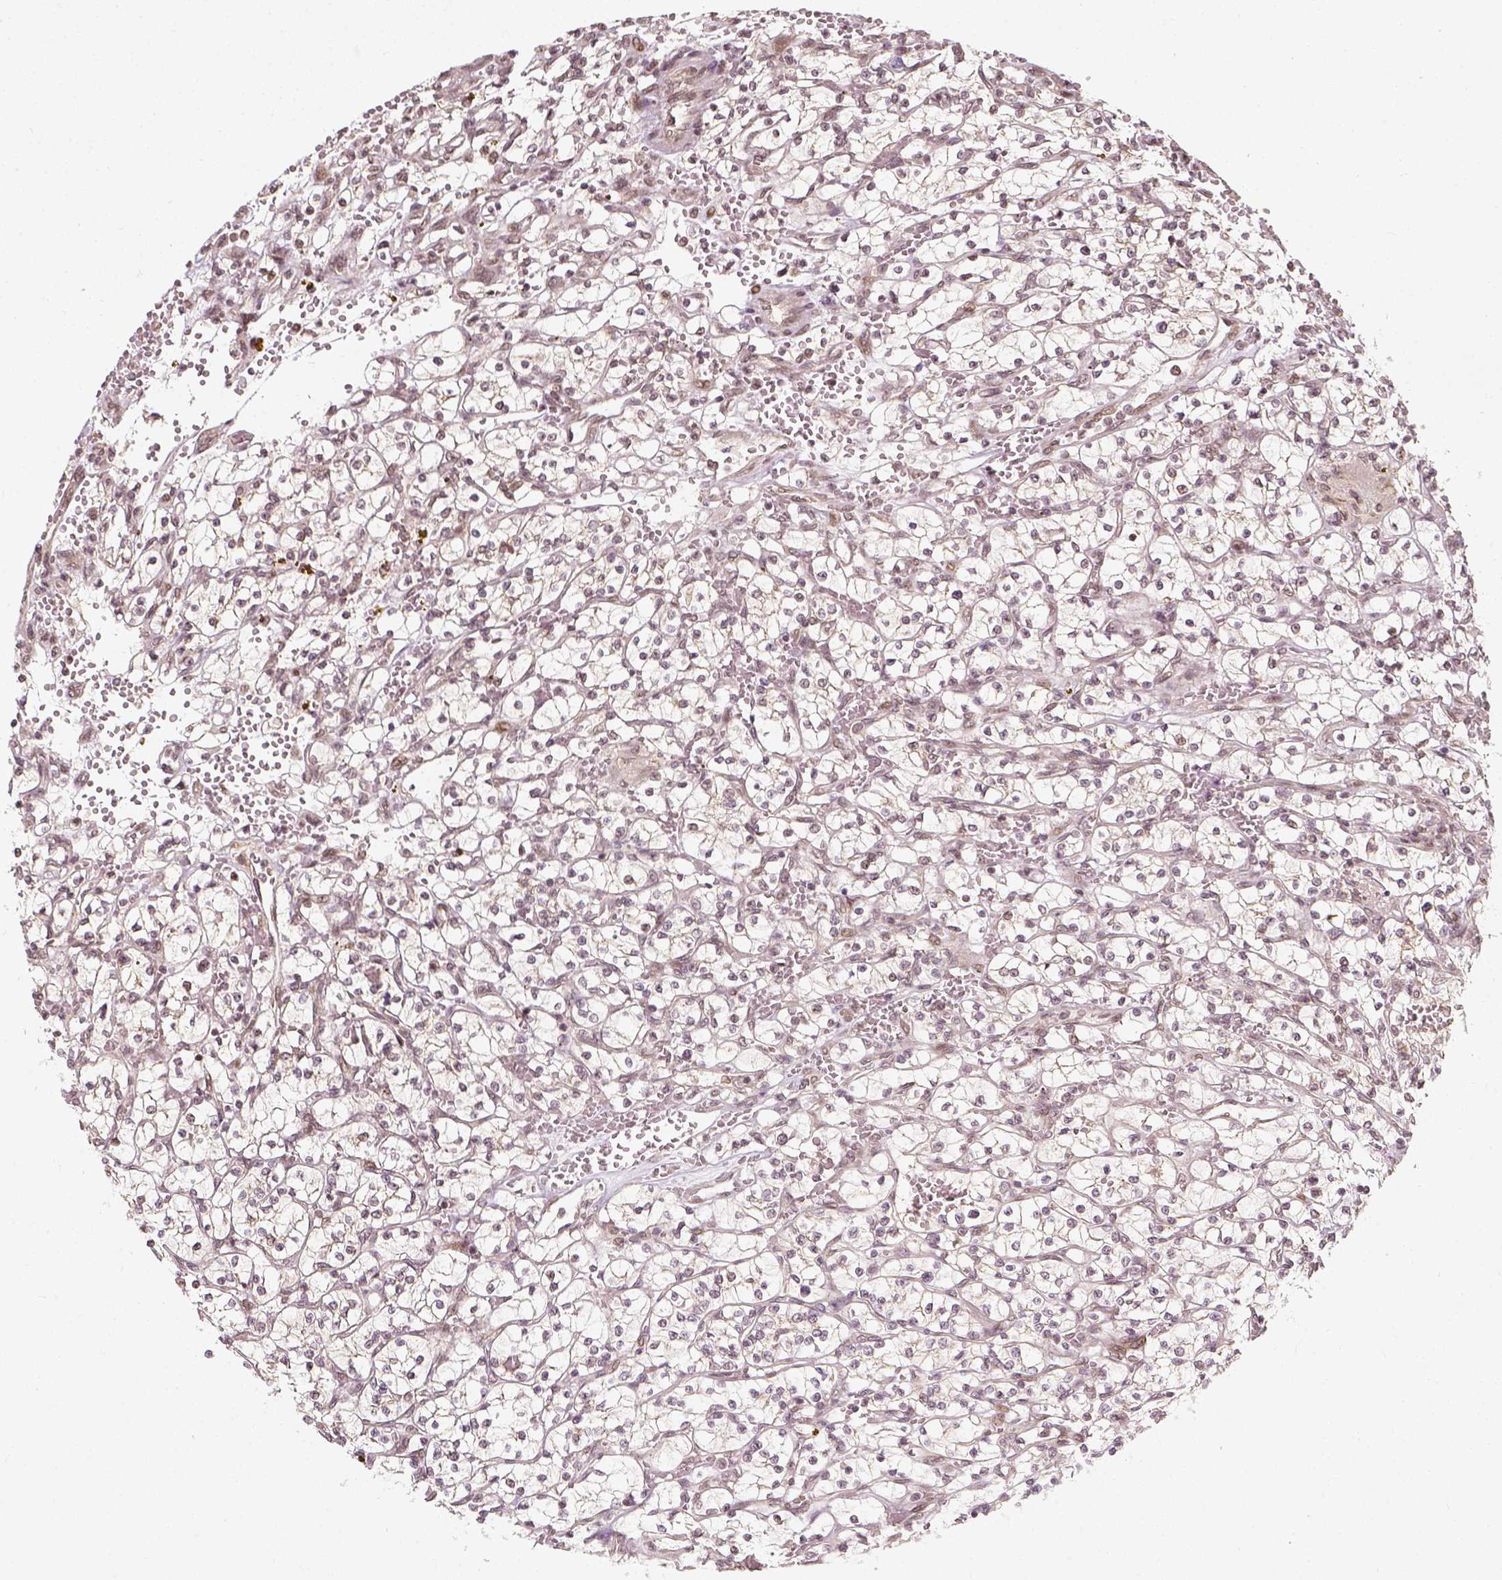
{"staining": {"intensity": "weak", "quantity": "25%-75%", "location": "cytoplasmic/membranous,nuclear"}, "tissue": "renal cancer", "cell_type": "Tumor cells", "image_type": "cancer", "snomed": [{"axis": "morphology", "description": "Adenocarcinoma, NOS"}, {"axis": "topography", "description": "Kidney"}], "caption": "This is a histology image of IHC staining of renal cancer, which shows weak positivity in the cytoplasmic/membranous and nuclear of tumor cells.", "gene": "ZMAT3", "patient": {"sex": "female", "age": 64}}